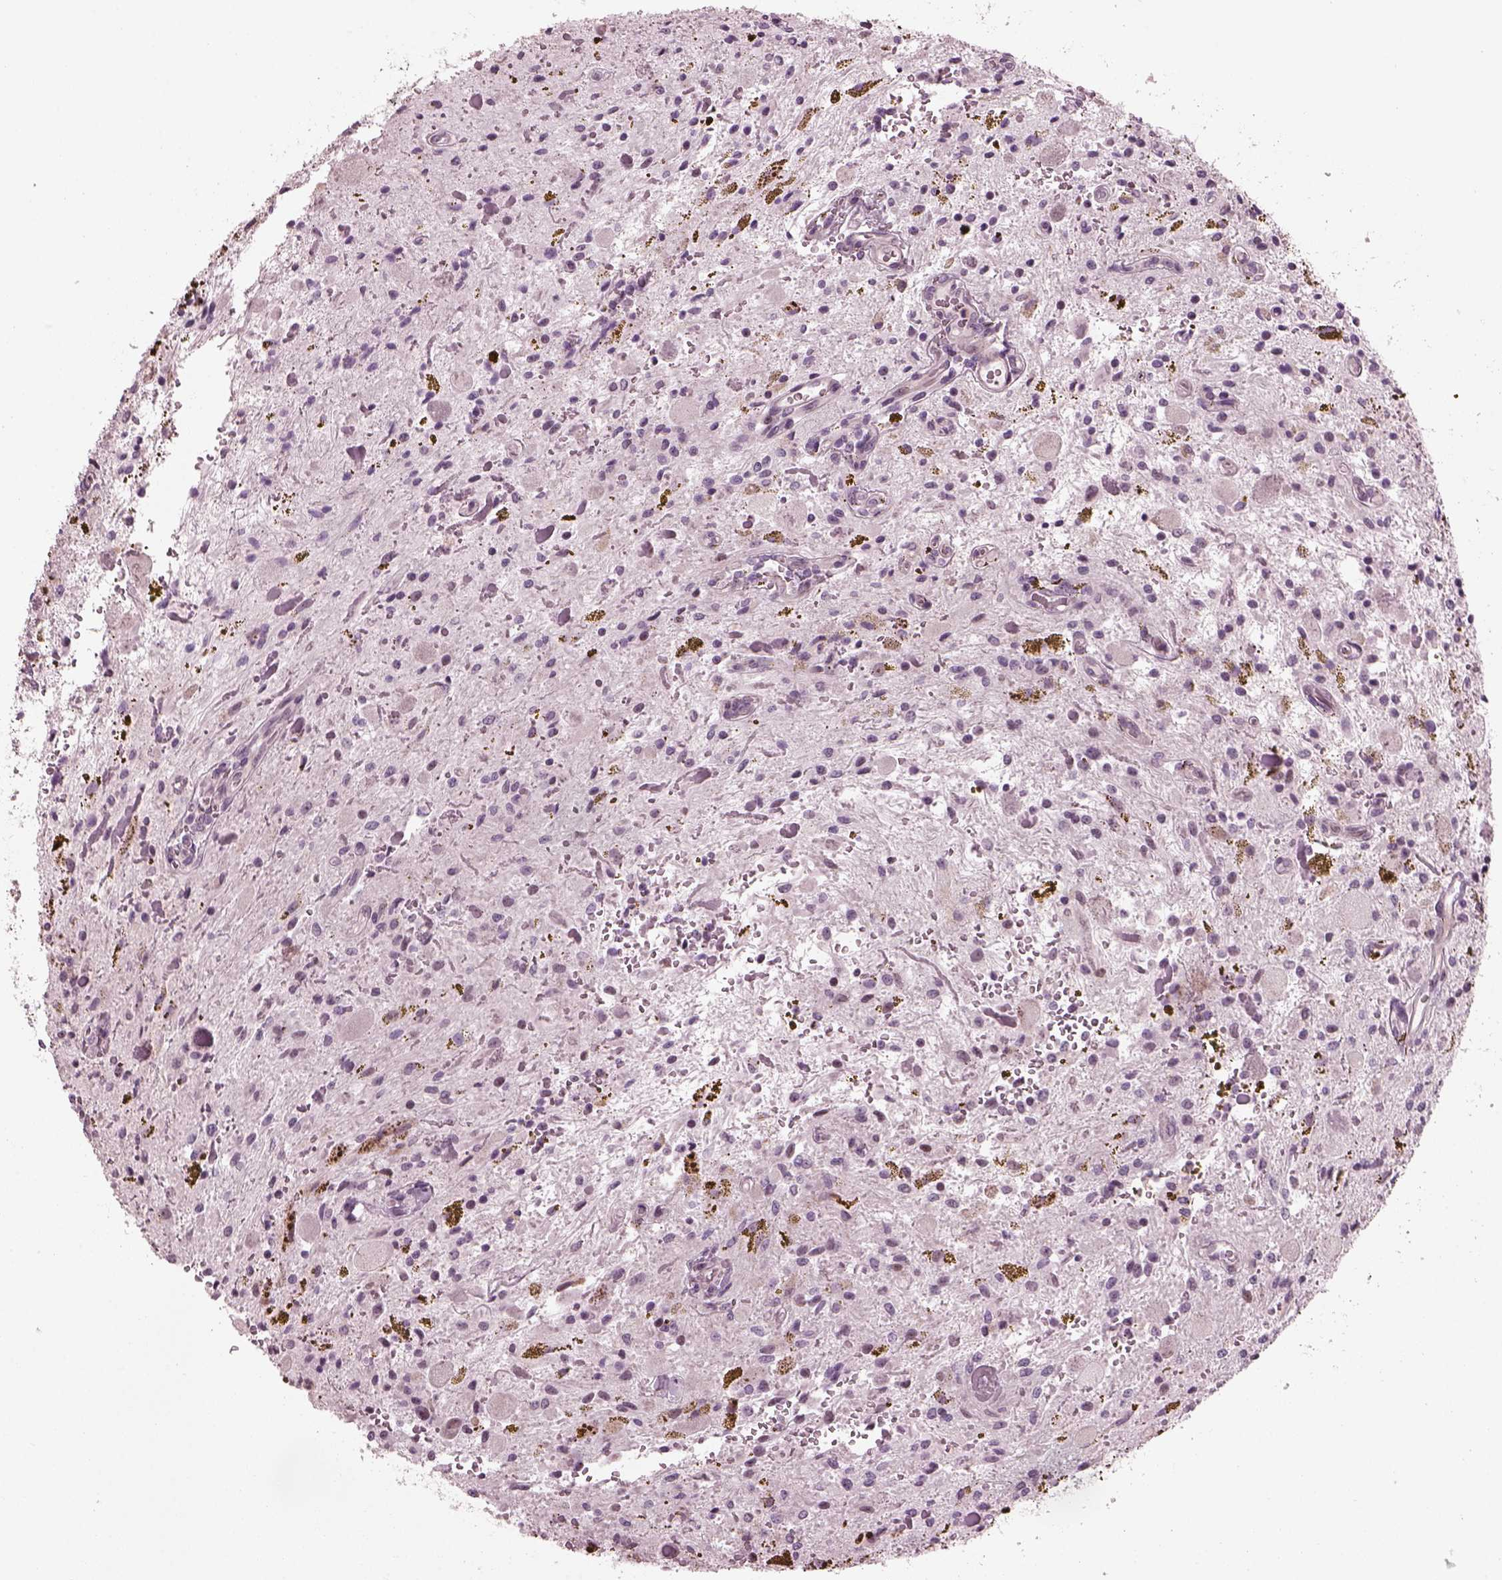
{"staining": {"intensity": "negative", "quantity": "none", "location": "none"}, "tissue": "glioma", "cell_type": "Tumor cells", "image_type": "cancer", "snomed": [{"axis": "morphology", "description": "Glioma, malignant, Low grade"}, {"axis": "topography", "description": "Cerebellum"}], "caption": "An immunohistochemistry photomicrograph of glioma is shown. There is no staining in tumor cells of glioma.", "gene": "BFSP1", "patient": {"sex": "female", "age": 14}}